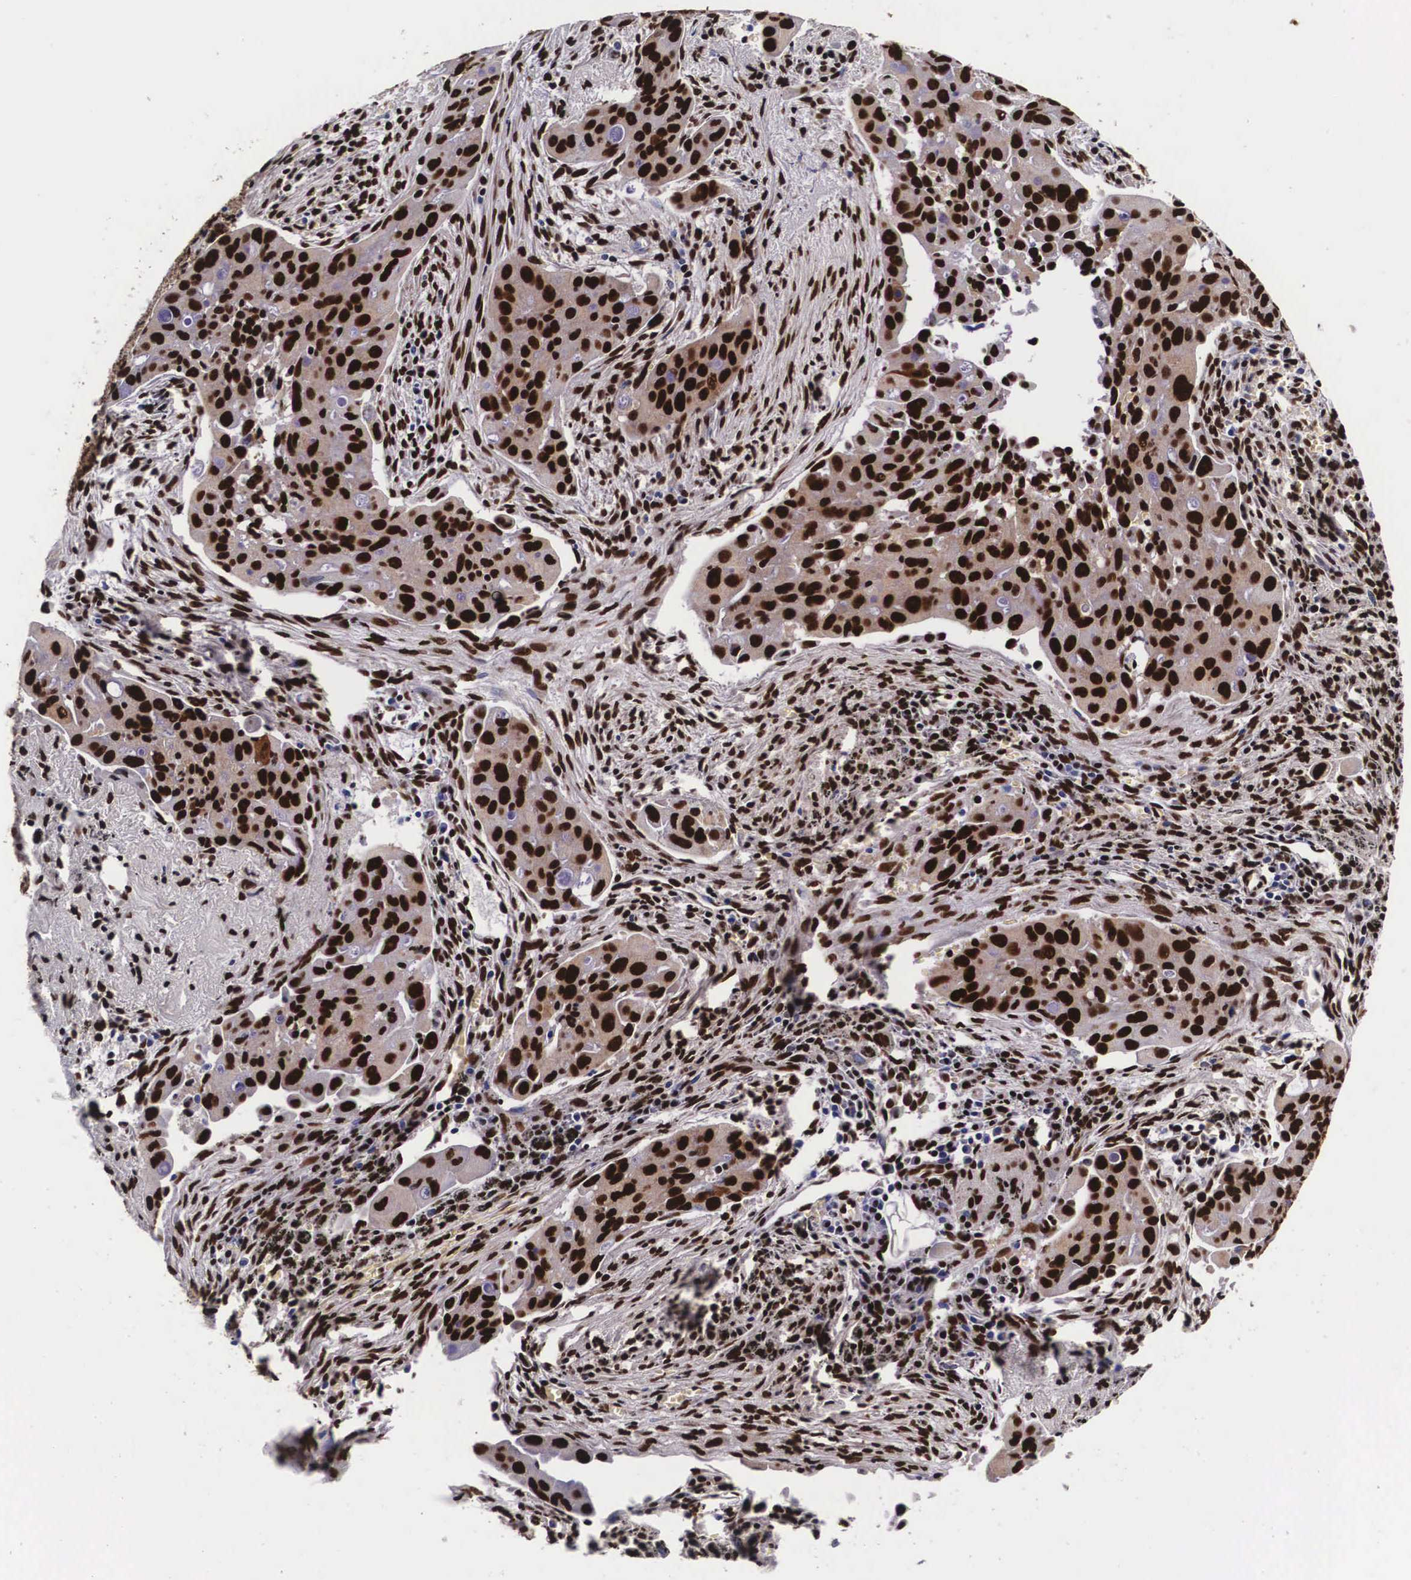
{"staining": {"intensity": "strong", "quantity": ">75%", "location": "nuclear"}, "tissue": "lung cancer", "cell_type": "Tumor cells", "image_type": "cancer", "snomed": [{"axis": "morphology", "description": "Adenocarcinoma, NOS"}, {"axis": "topography", "description": "Lung"}], "caption": "Immunohistochemistry (IHC) photomicrograph of human lung cancer stained for a protein (brown), which shows high levels of strong nuclear staining in about >75% of tumor cells.", "gene": "PABPN1", "patient": {"sex": "male", "age": 68}}